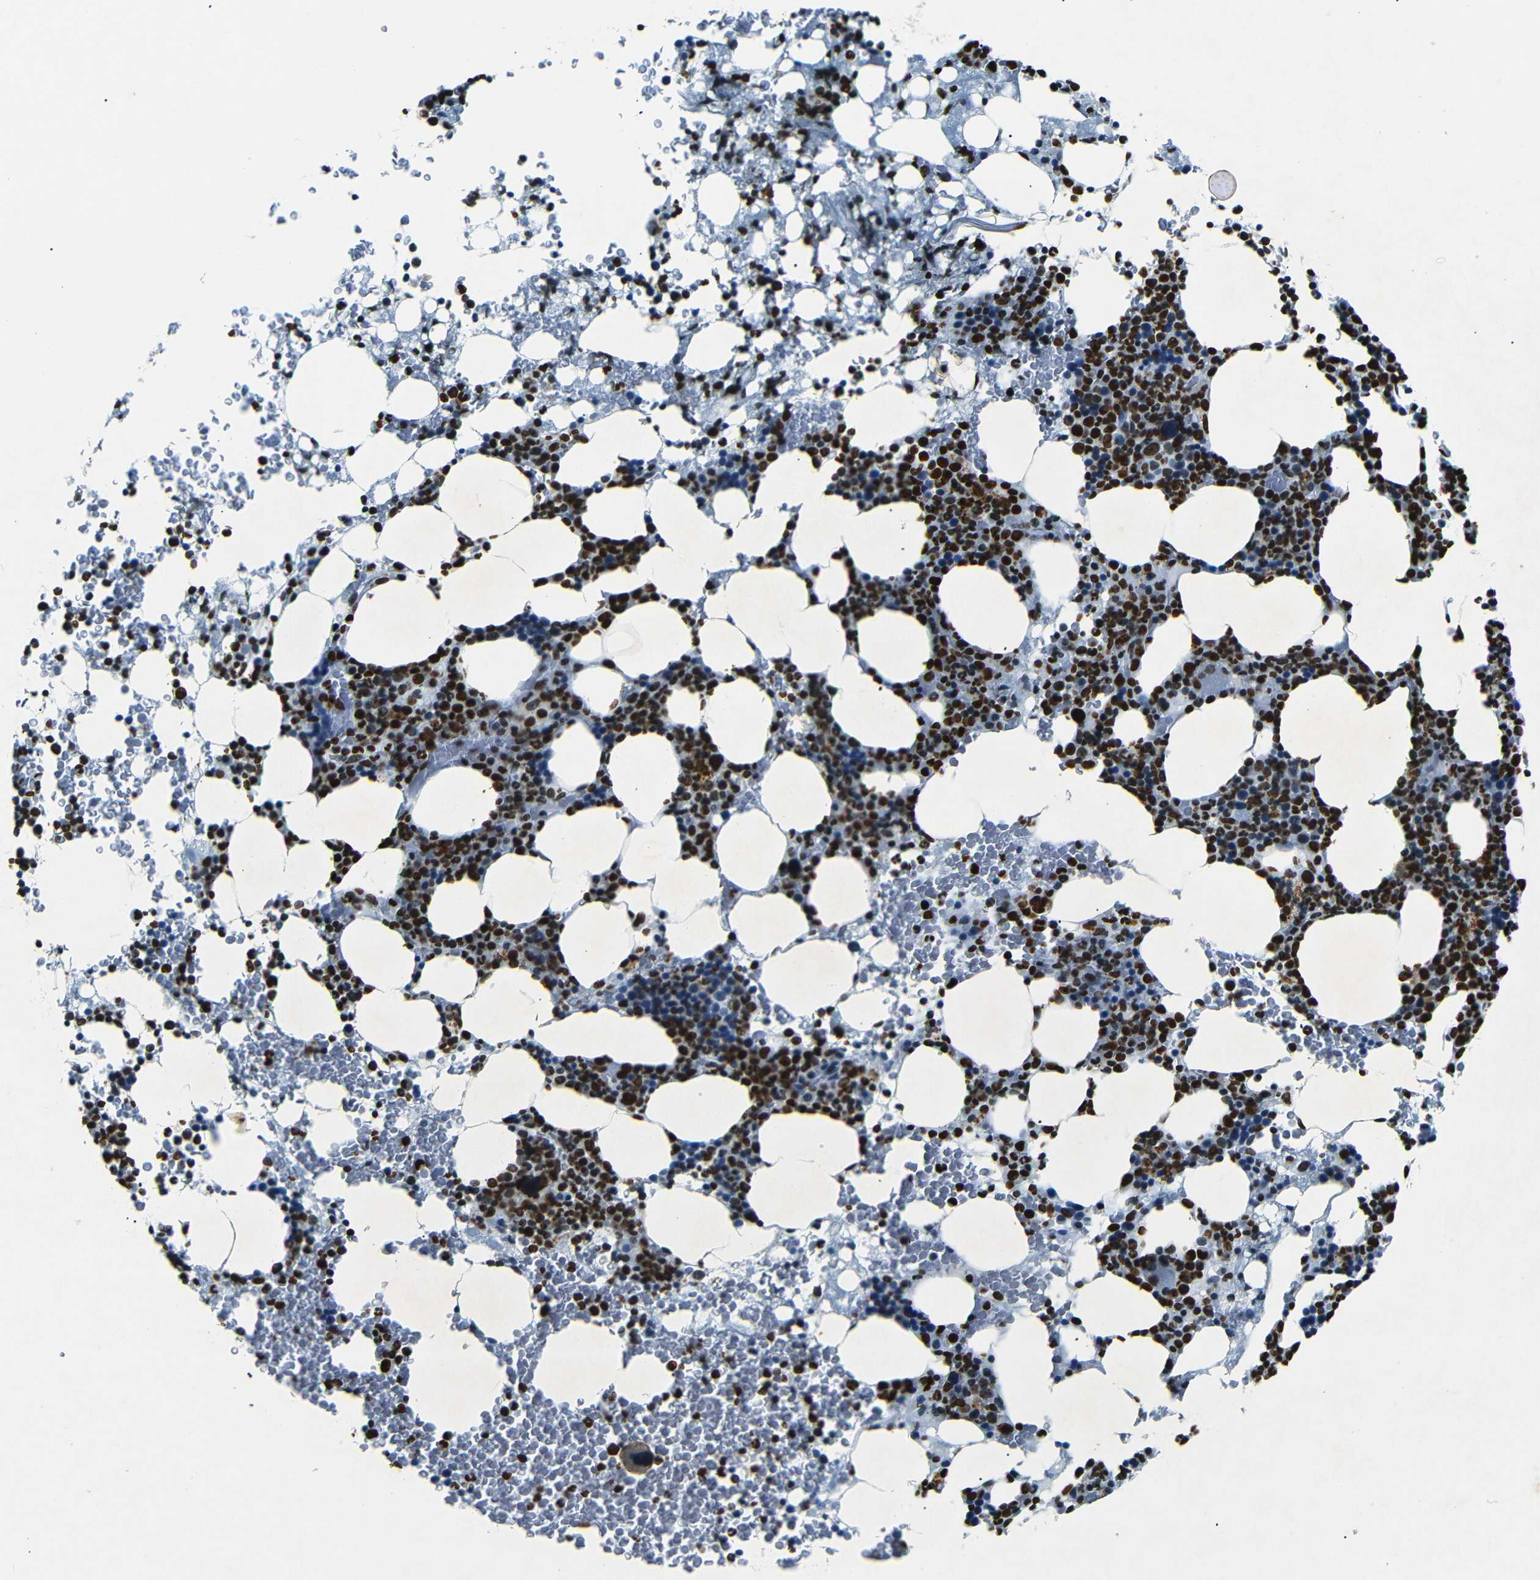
{"staining": {"intensity": "strong", "quantity": ">75%", "location": "nuclear"}, "tissue": "bone marrow", "cell_type": "Hematopoietic cells", "image_type": "normal", "snomed": [{"axis": "morphology", "description": "Normal tissue, NOS"}, {"axis": "morphology", "description": "Inflammation, NOS"}, {"axis": "topography", "description": "Bone marrow"}], "caption": "Protein expression analysis of normal bone marrow demonstrates strong nuclear positivity in about >75% of hematopoietic cells.", "gene": "HMGN1", "patient": {"sex": "female", "age": 84}}